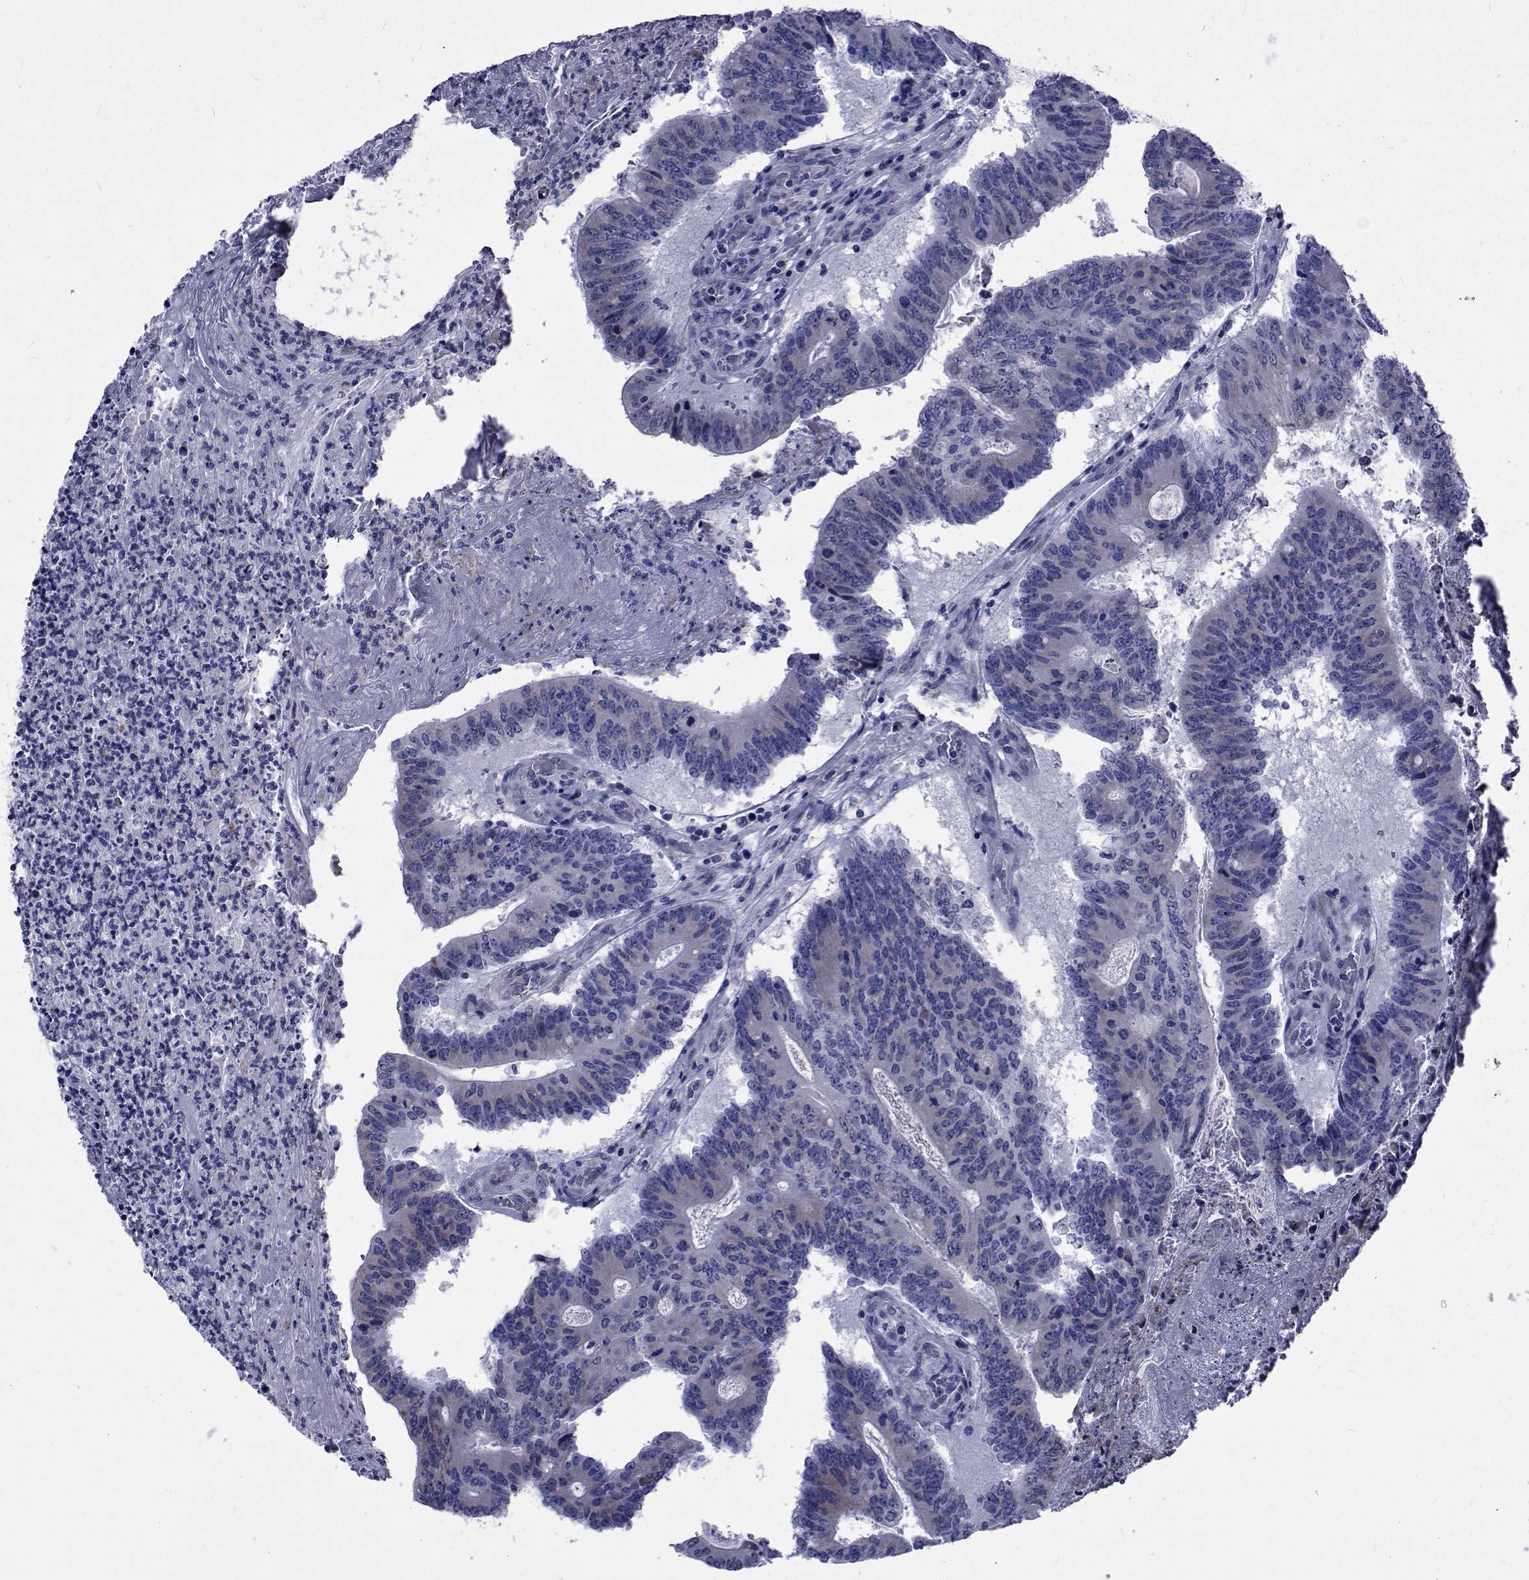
{"staining": {"intensity": "weak", "quantity": "<25%", "location": "cytoplasmic/membranous"}, "tissue": "colorectal cancer", "cell_type": "Tumor cells", "image_type": "cancer", "snomed": [{"axis": "morphology", "description": "Adenocarcinoma, NOS"}, {"axis": "topography", "description": "Colon"}], "caption": "The photomicrograph demonstrates no staining of tumor cells in colorectal adenocarcinoma.", "gene": "ROPN1", "patient": {"sex": "female", "age": 70}}